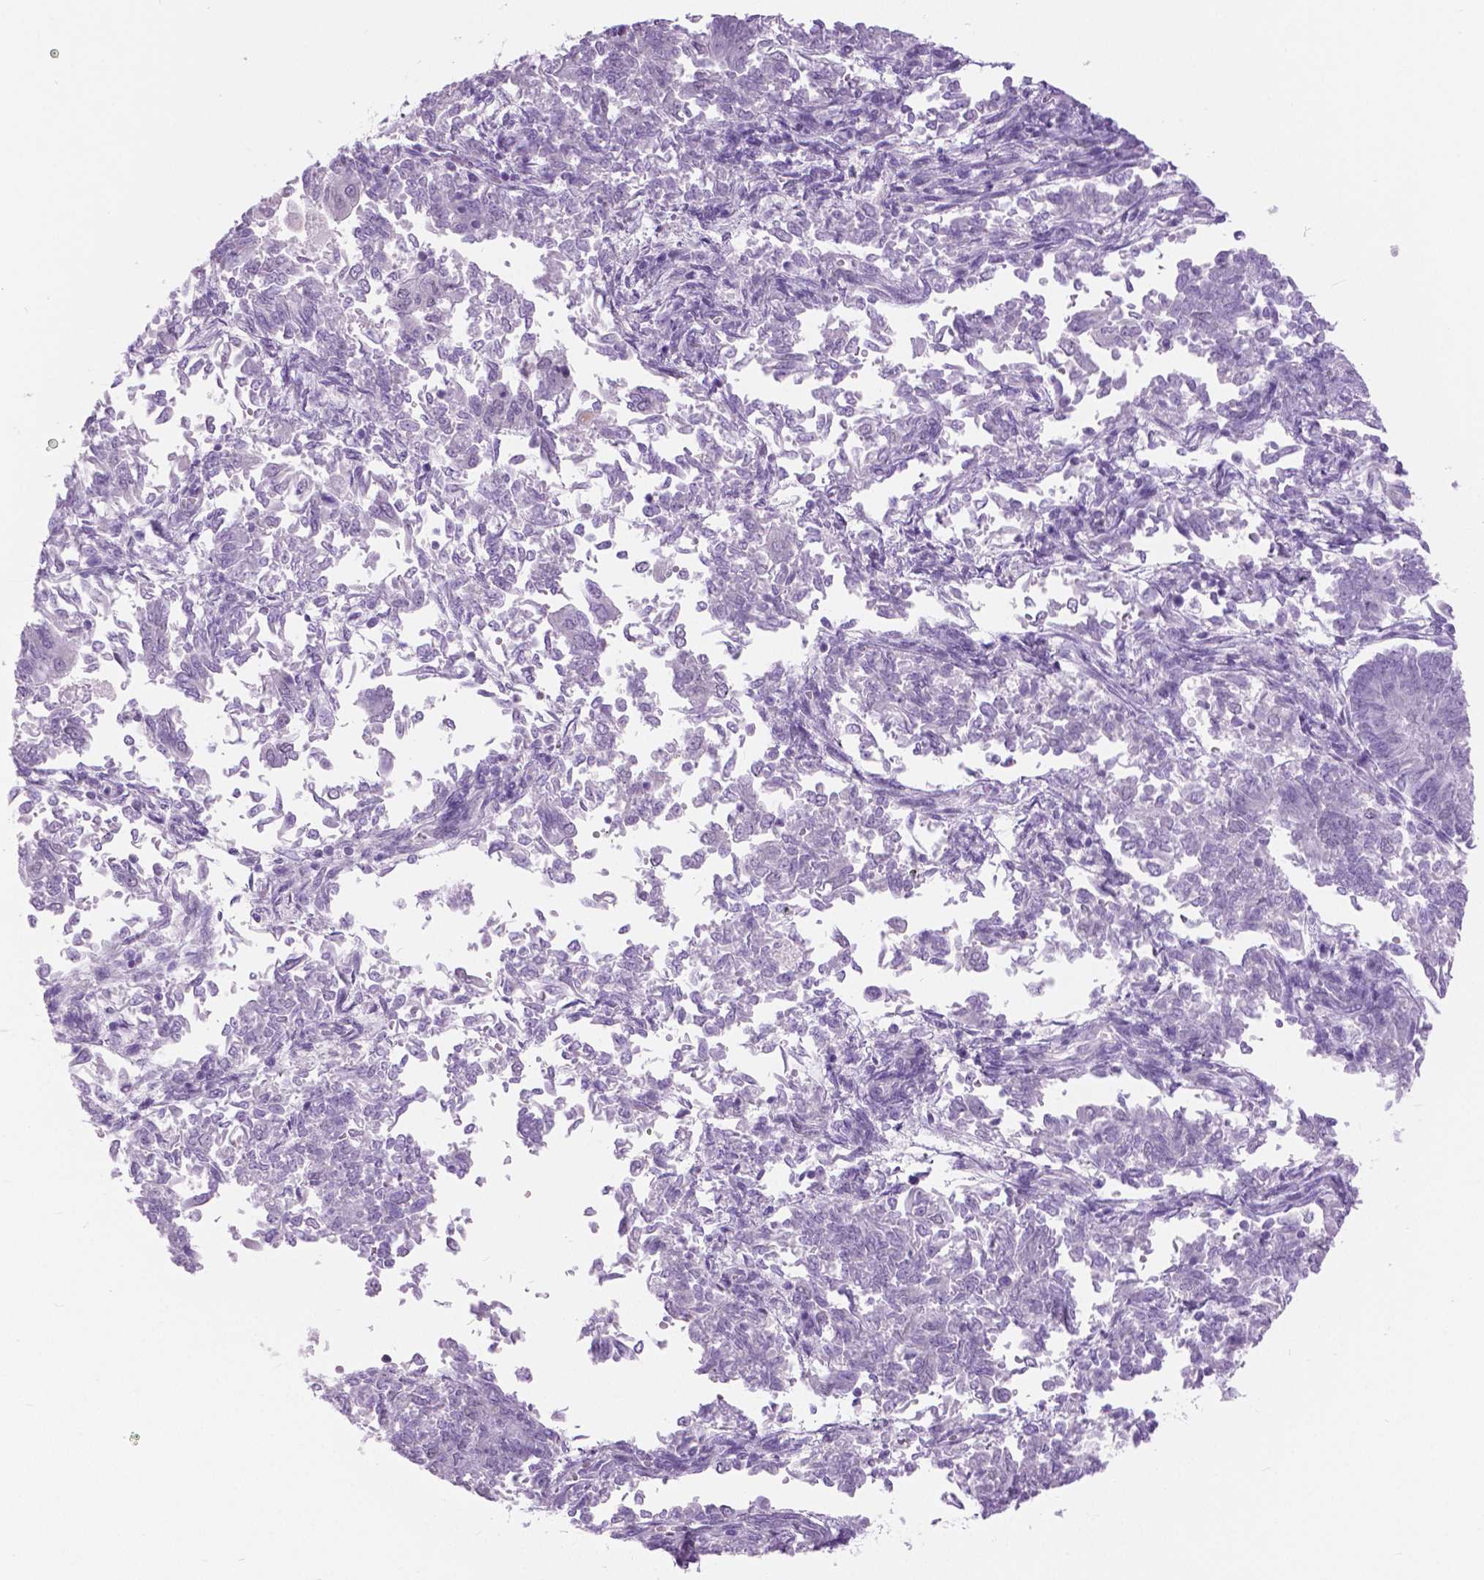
{"staining": {"intensity": "negative", "quantity": "none", "location": "none"}, "tissue": "endometrial cancer", "cell_type": "Tumor cells", "image_type": "cancer", "snomed": [{"axis": "morphology", "description": "Adenocarcinoma, NOS"}, {"axis": "topography", "description": "Endometrium"}], "caption": "Immunohistochemical staining of endometrial adenocarcinoma shows no significant staining in tumor cells. Brightfield microscopy of immunohistochemistry (IHC) stained with DAB (3,3'-diaminobenzidine) (brown) and hematoxylin (blue), captured at high magnification.", "gene": "MYOM1", "patient": {"sex": "female", "age": 65}}